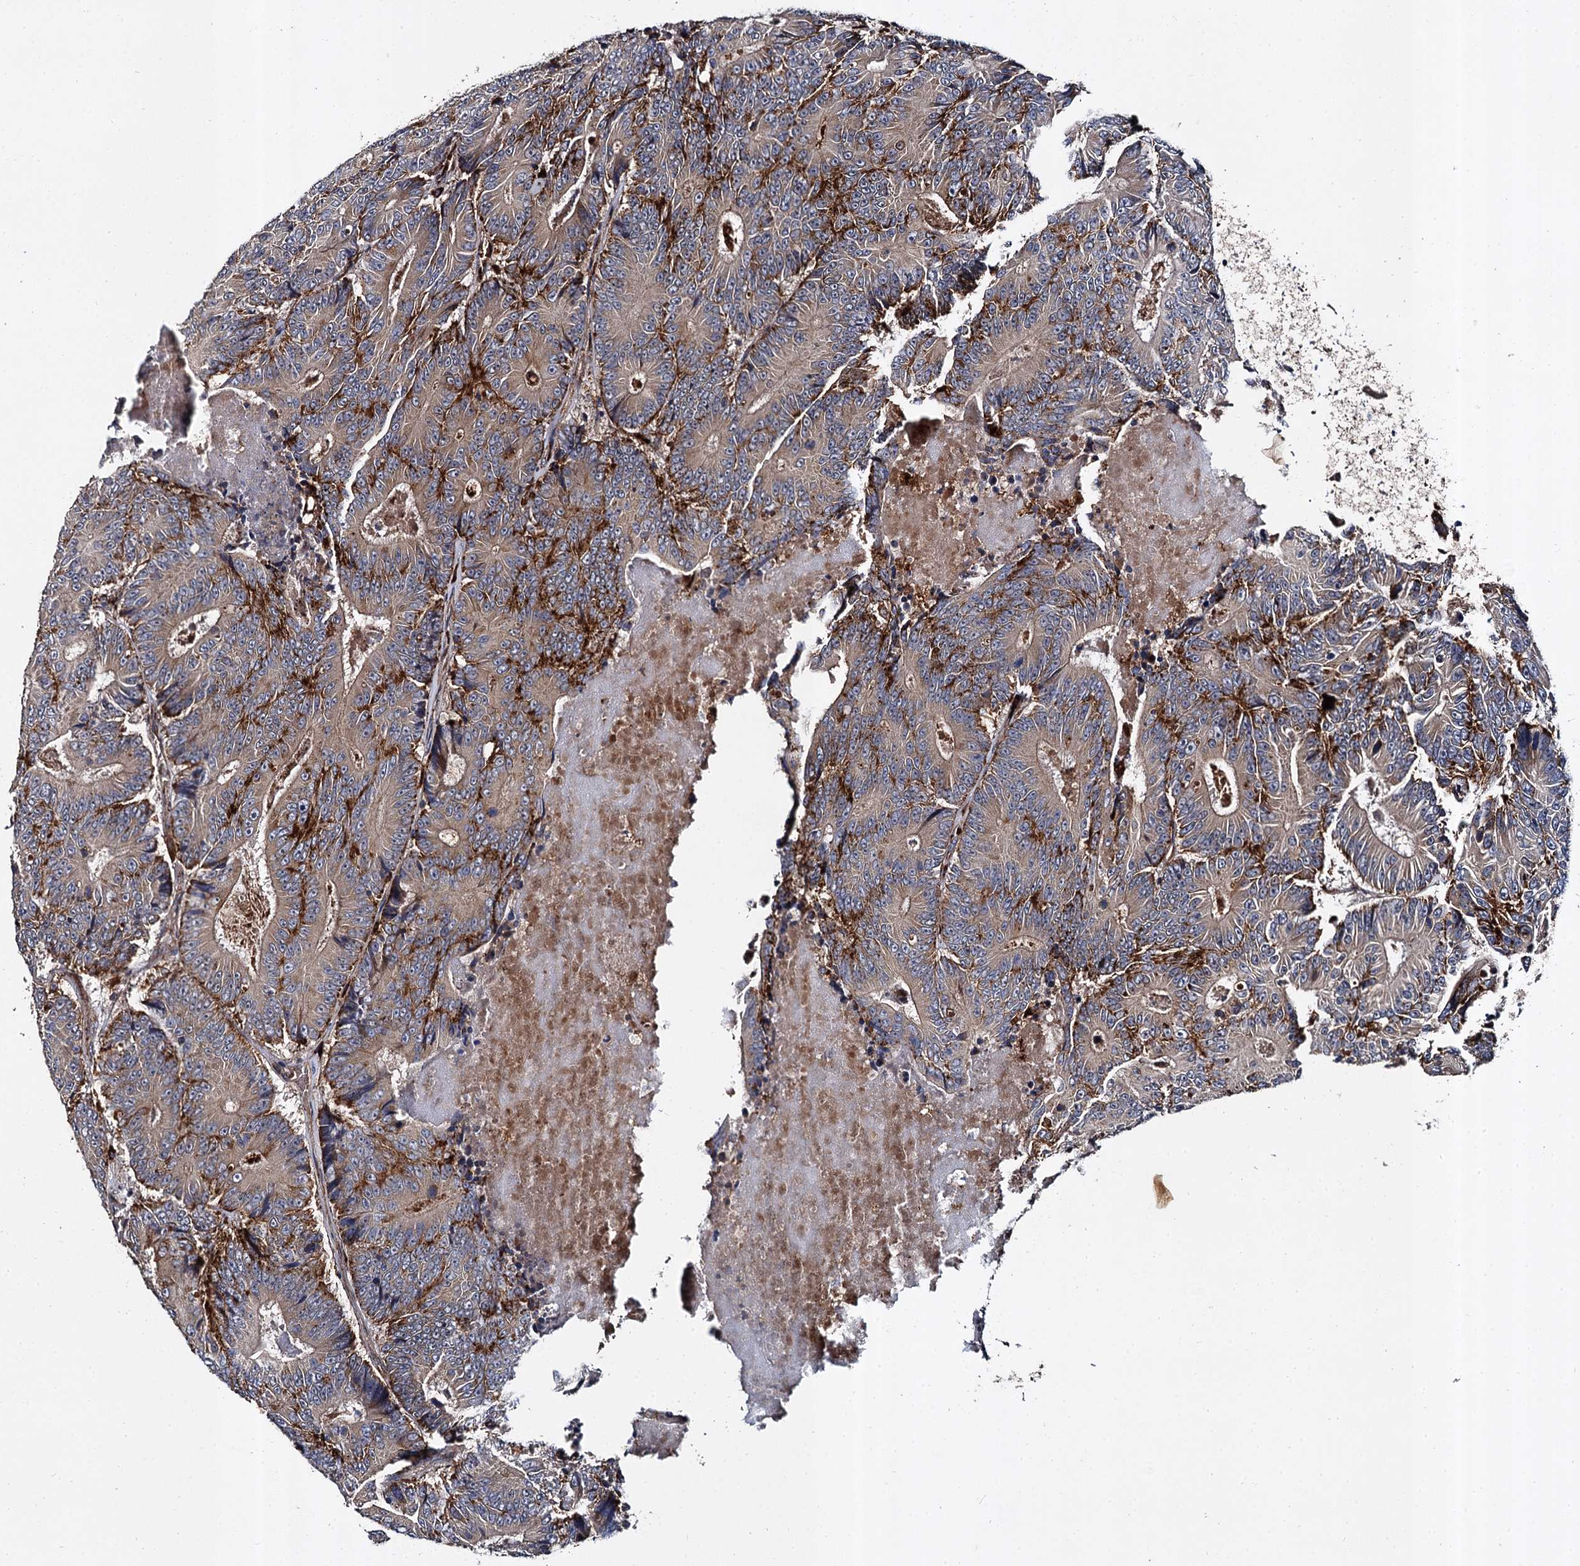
{"staining": {"intensity": "strong", "quantity": "<25%", "location": "cytoplasmic/membranous"}, "tissue": "colorectal cancer", "cell_type": "Tumor cells", "image_type": "cancer", "snomed": [{"axis": "morphology", "description": "Adenocarcinoma, NOS"}, {"axis": "topography", "description": "Colon"}], "caption": "The image displays a brown stain indicating the presence of a protein in the cytoplasmic/membranous of tumor cells in adenocarcinoma (colorectal).", "gene": "GBA1", "patient": {"sex": "male", "age": 83}}